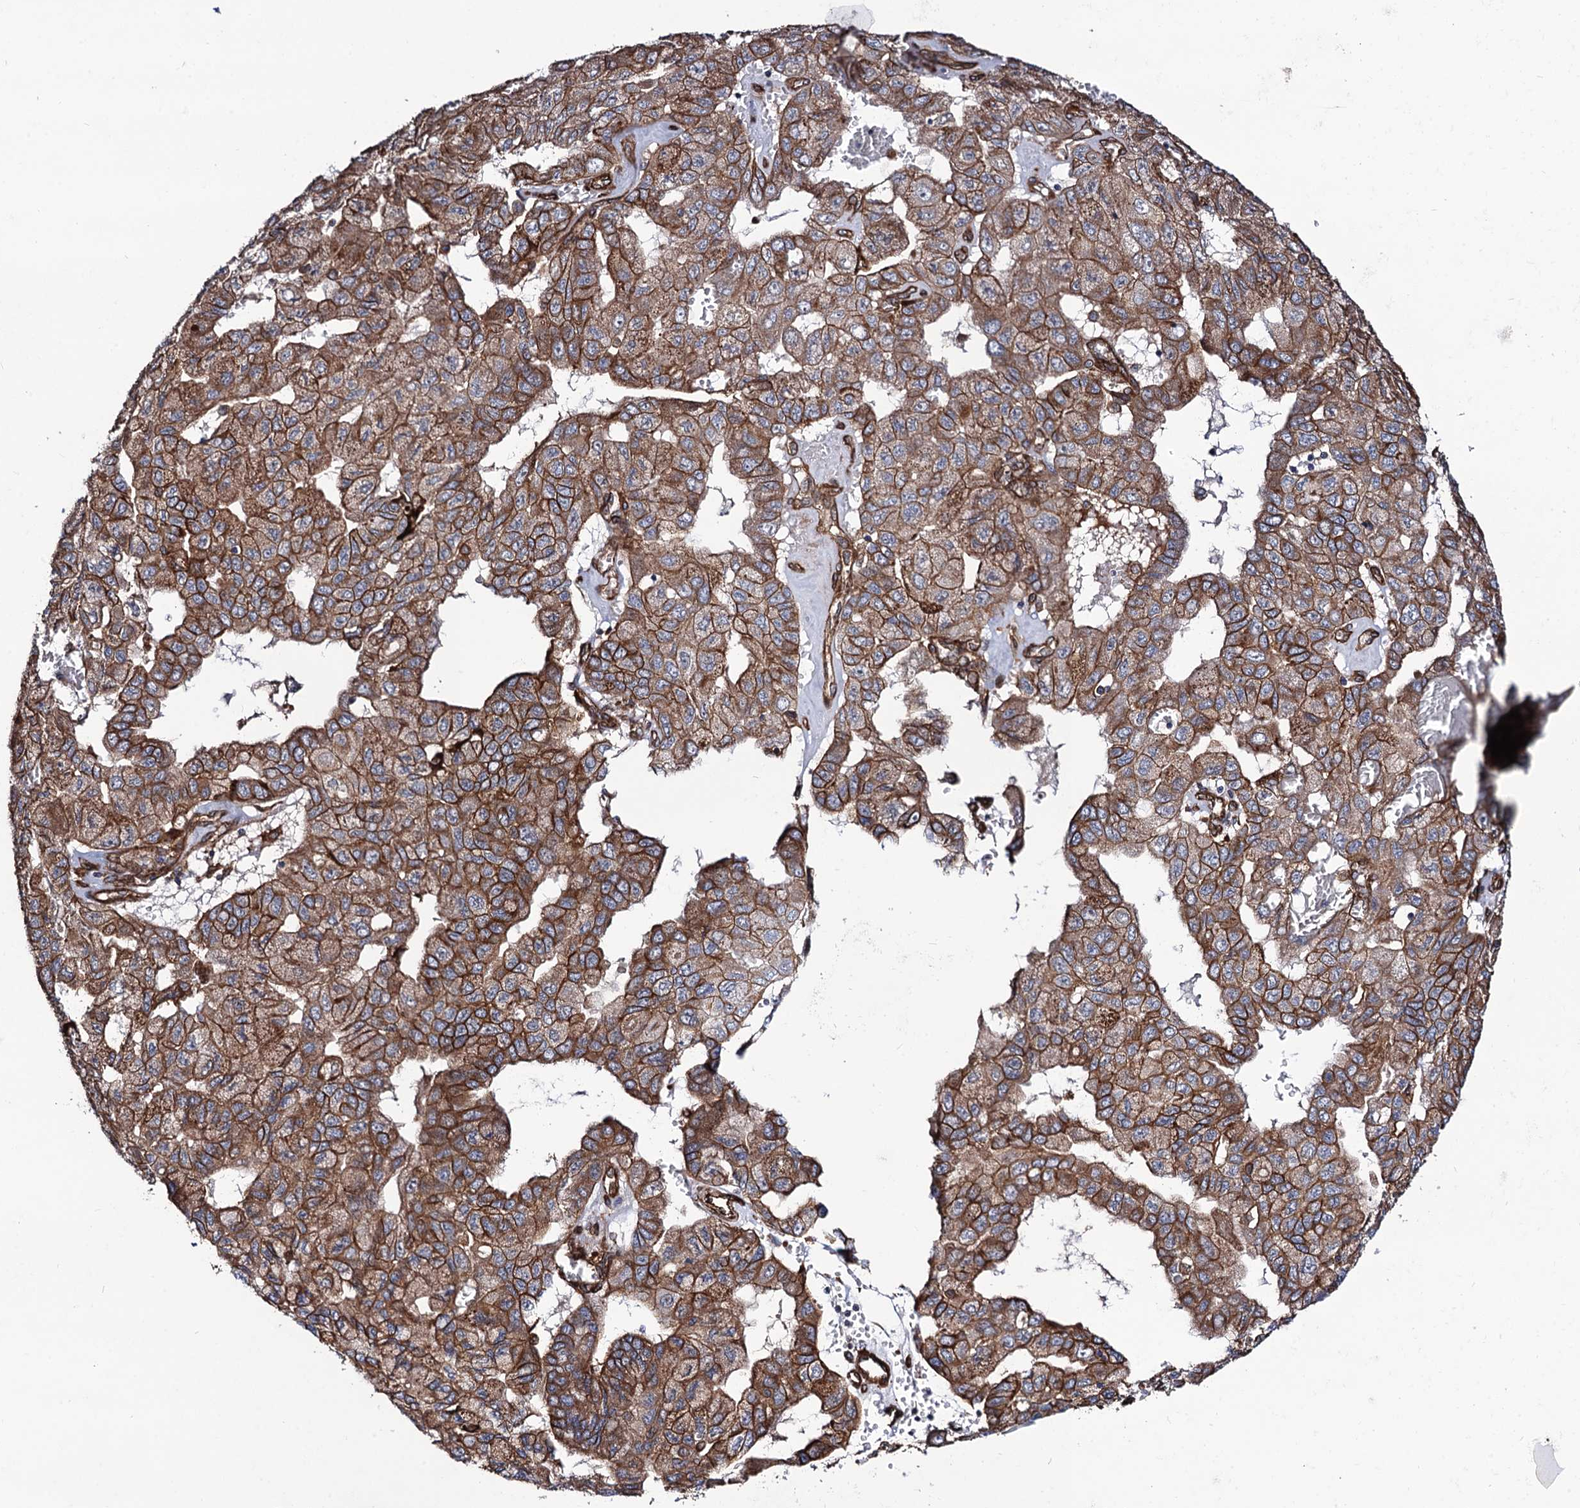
{"staining": {"intensity": "moderate", "quantity": ">75%", "location": "cytoplasmic/membranous"}, "tissue": "pancreatic cancer", "cell_type": "Tumor cells", "image_type": "cancer", "snomed": [{"axis": "morphology", "description": "Adenocarcinoma, NOS"}, {"axis": "topography", "description": "Pancreas"}], "caption": "Pancreatic cancer was stained to show a protein in brown. There is medium levels of moderate cytoplasmic/membranous positivity in approximately >75% of tumor cells.", "gene": "CIP2A", "patient": {"sex": "male", "age": 51}}